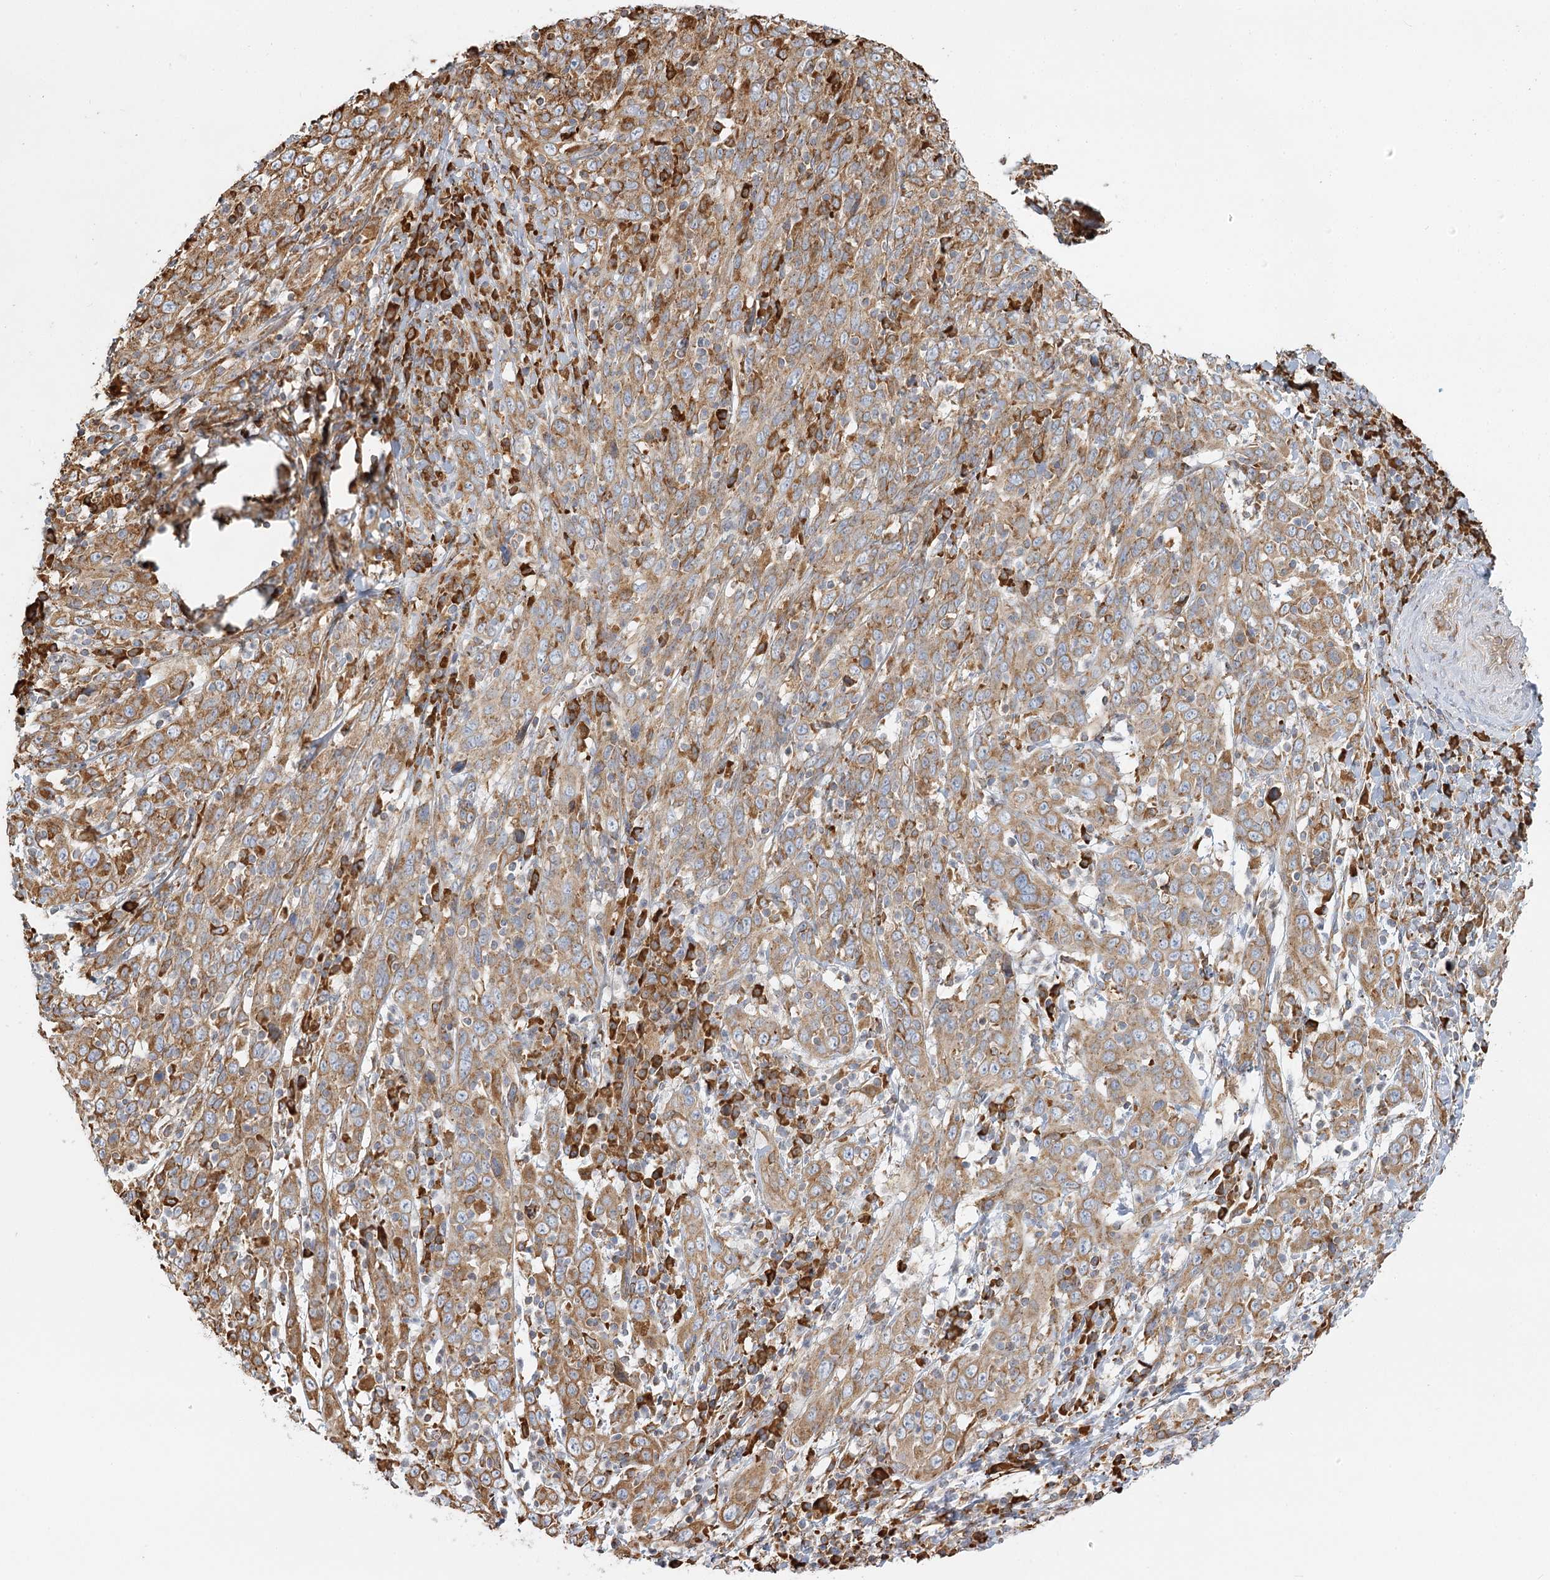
{"staining": {"intensity": "moderate", "quantity": ">75%", "location": "cytoplasmic/membranous"}, "tissue": "cervical cancer", "cell_type": "Tumor cells", "image_type": "cancer", "snomed": [{"axis": "morphology", "description": "Squamous cell carcinoma, NOS"}, {"axis": "topography", "description": "Cervix"}], "caption": "Moderate cytoplasmic/membranous positivity for a protein is present in about >75% of tumor cells of squamous cell carcinoma (cervical) using immunohistochemistry (IHC).", "gene": "TAS1R1", "patient": {"sex": "female", "age": 46}}